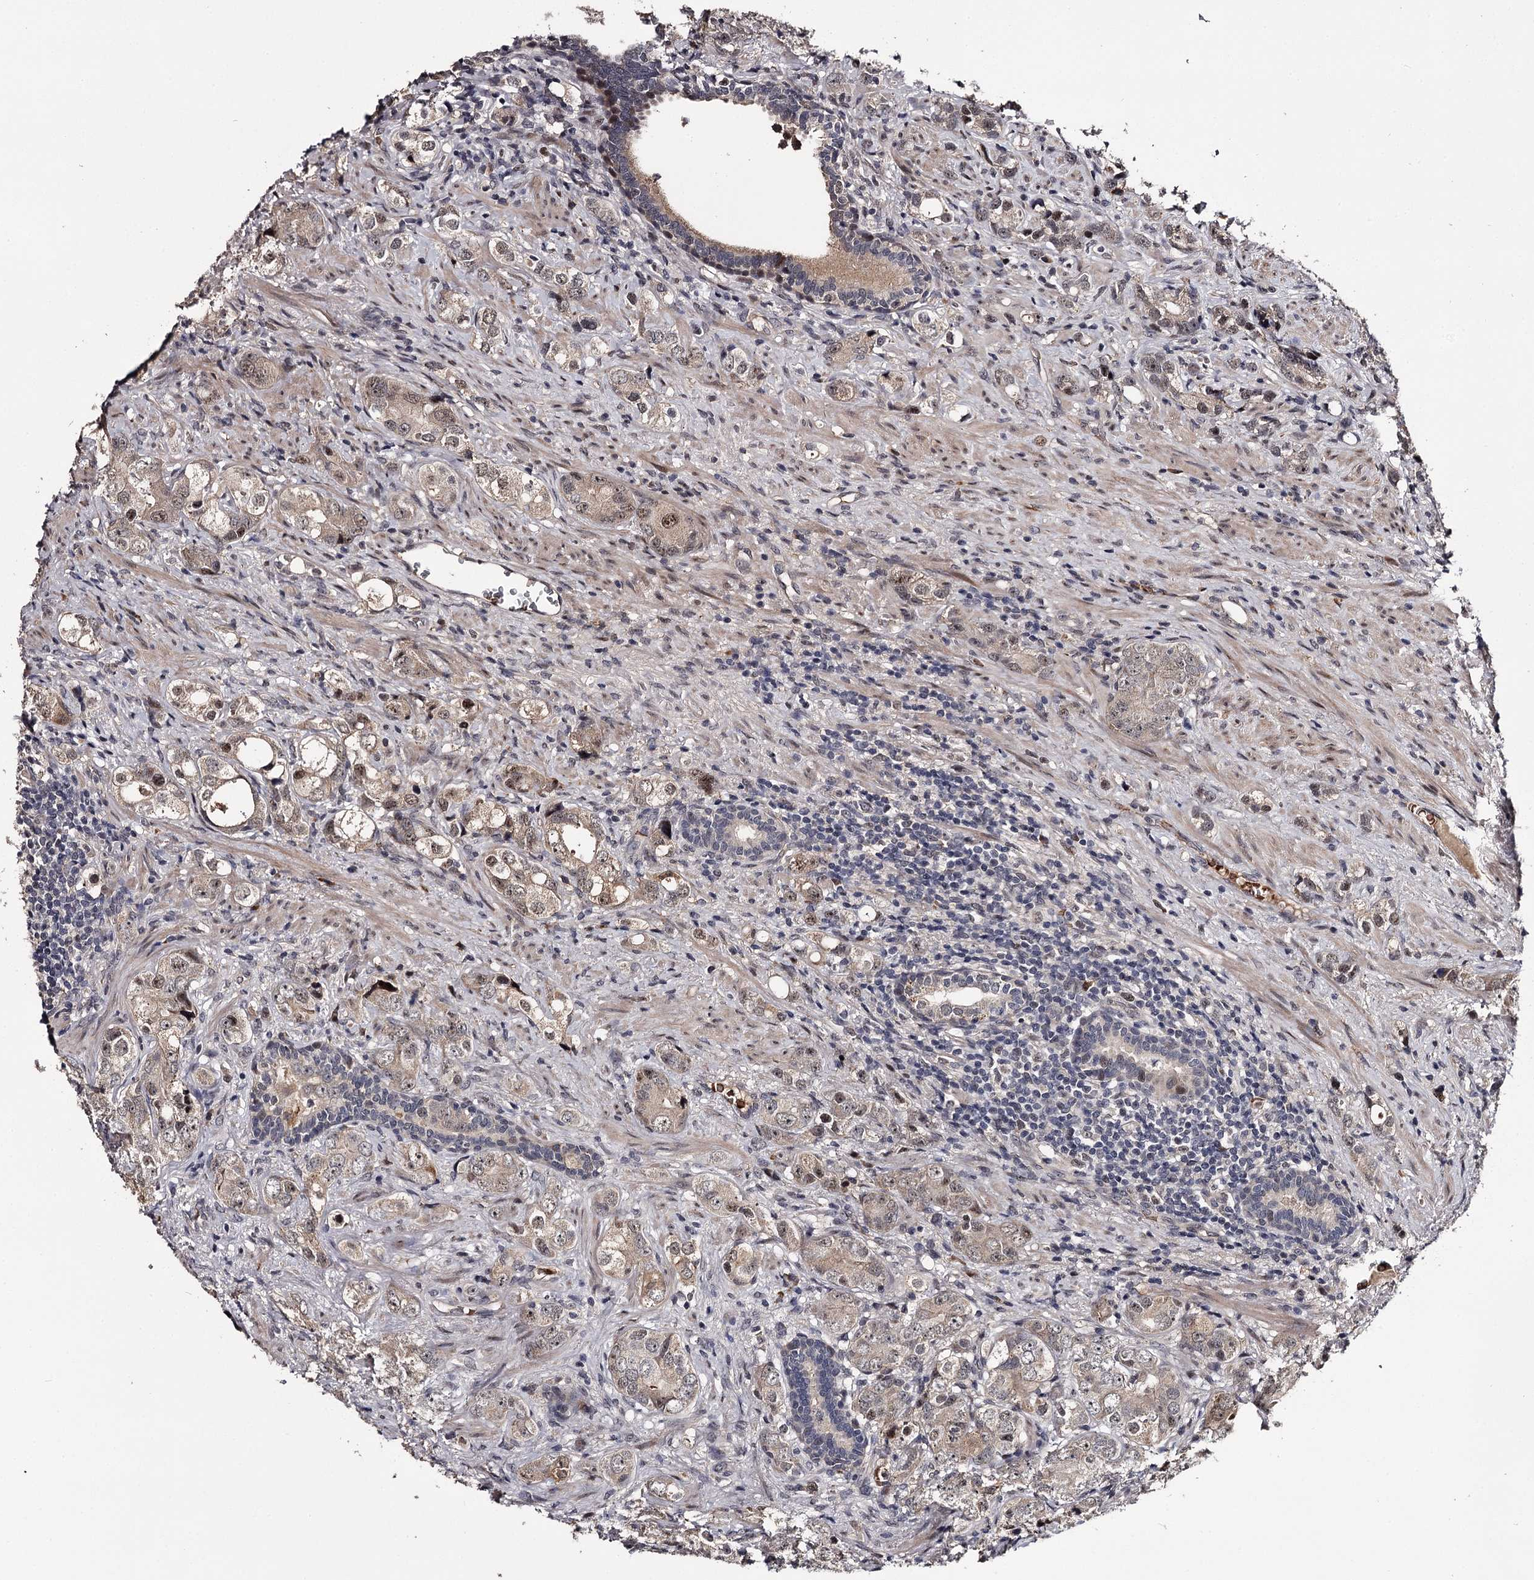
{"staining": {"intensity": "weak", "quantity": "25%-75%", "location": "cytoplasmic/membranous,nuclear"}, "tissue": "prostate cancer", "cell_type": "Tumor cells", "image_type": "cancer", "snomed": [{"axis": "morphology", "description": "Adenocarcinoma, High grade"}, {"axis": "topography", "description": "Prostate"}], "caption": "Brown immunohistochemical staining in human adenocarcinoma (high-grade) (prostate) displays weak cytoplasmic/membranous and nuclear staining in about 25%-75% of tumor cells. The staining was performed using DAB, with brown indicating positive protein expression. Nuclei are stained blue with hematoxylin.", "gene": "RNF44", "patient": {"sex": "male", "age": 63}}